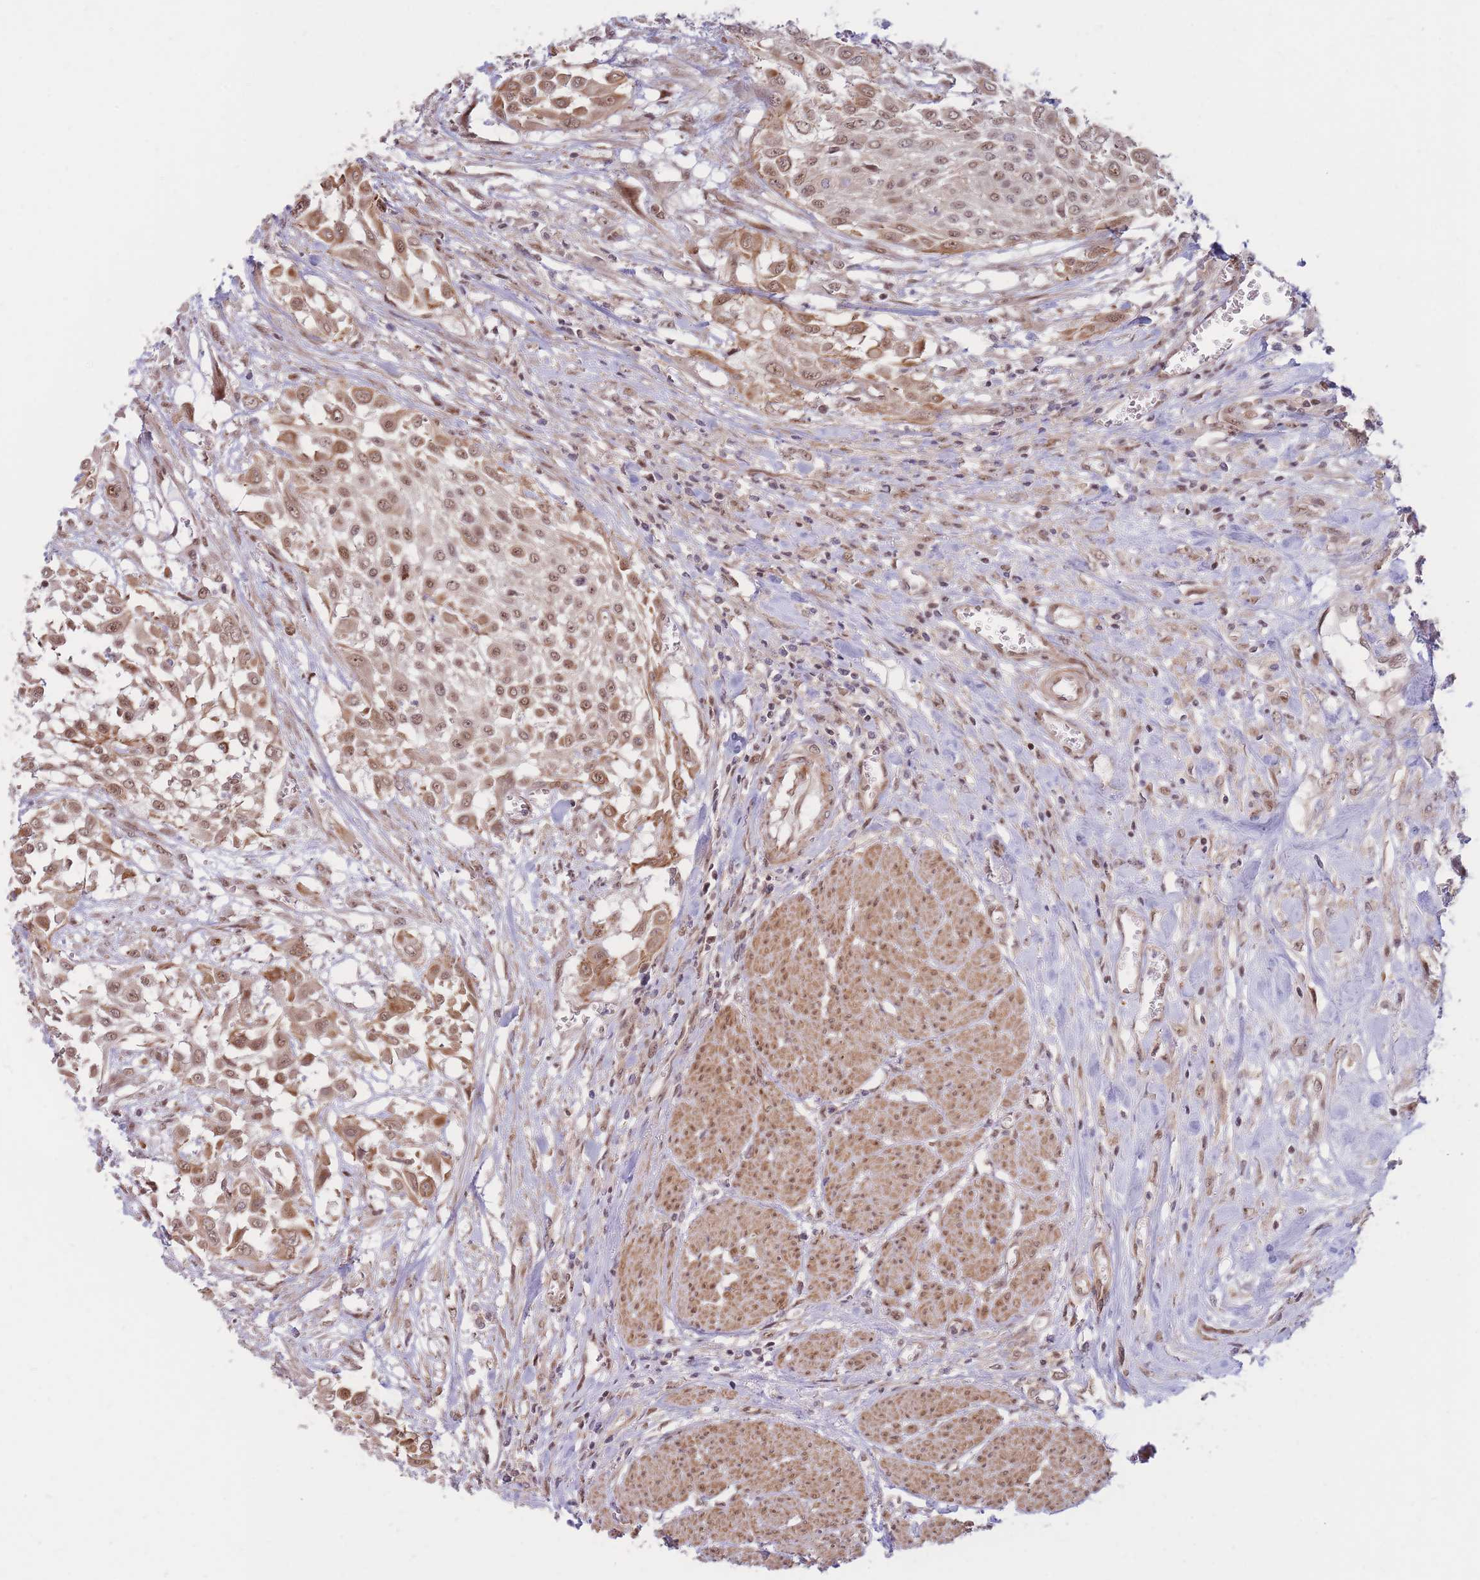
{"staining": {"intensity": "moderate", "quantity": ">75%", "location": "cytoplasmic/membranous,nuclear"}, "tissue": "urothelial cancer", "cell_type": "Tumor cells", "image_type": "cancer", "snomed": [{"axis": "morphology", "description": "Urothelial carcinoma, High grade"}, {"axis": "topography", "description": "Urinary bladder"}], "caption": "Immunohistochemistry (IHC) of urothelial cancer displays medium levels of moderate cytoplasmic/membranous and nuclear positivity in approximately >75% of tumor cells. (DAB (3,3'-diaminobenzidine) IHC, brown staining for protein, blue staining for nuclei).", "gene": "ERICH6B", "patient": {"sex": "male", "age": 57}}